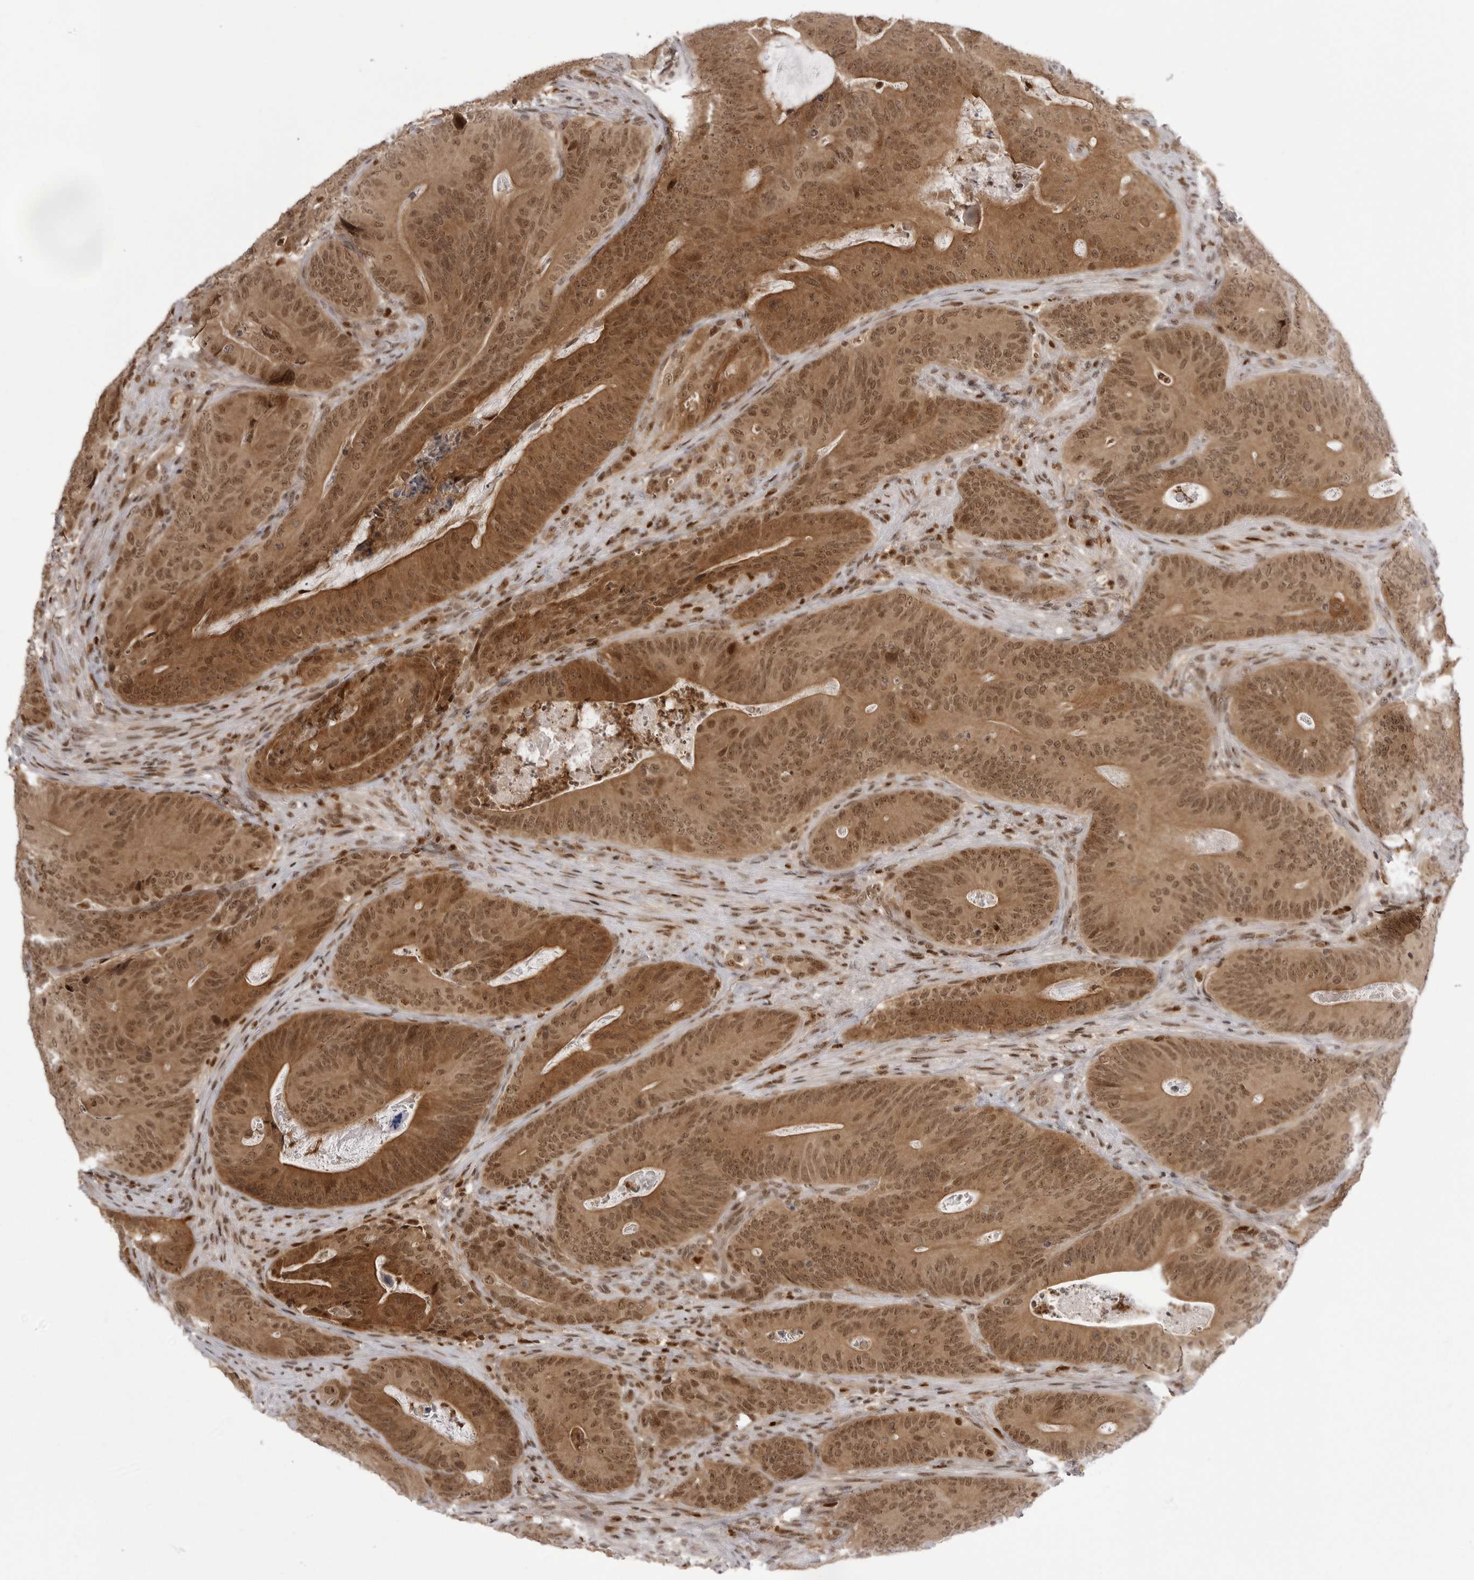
{"staining": {"intensity": "moderate", "quantity": ">75%", "location": "cytoplasmic/membranous,nuclear"}, "tissue": "colorectal cancer", "cell_type": "Tumor cells", "image_type": "cancer", "snomed": [{"axis": "morphology", "description": "Normal tissue, NOS"}, {"axis": "topography", "description": "Colon"}], "caption": "Human colorectal cancer stained for a protein (brown) reveals moderate cytoplasmic/membranous and nuclear positive positivity in about >75% of tumor cells.", "gene": "PTK2B", "patient": {"sex": "female", "age": 82}}